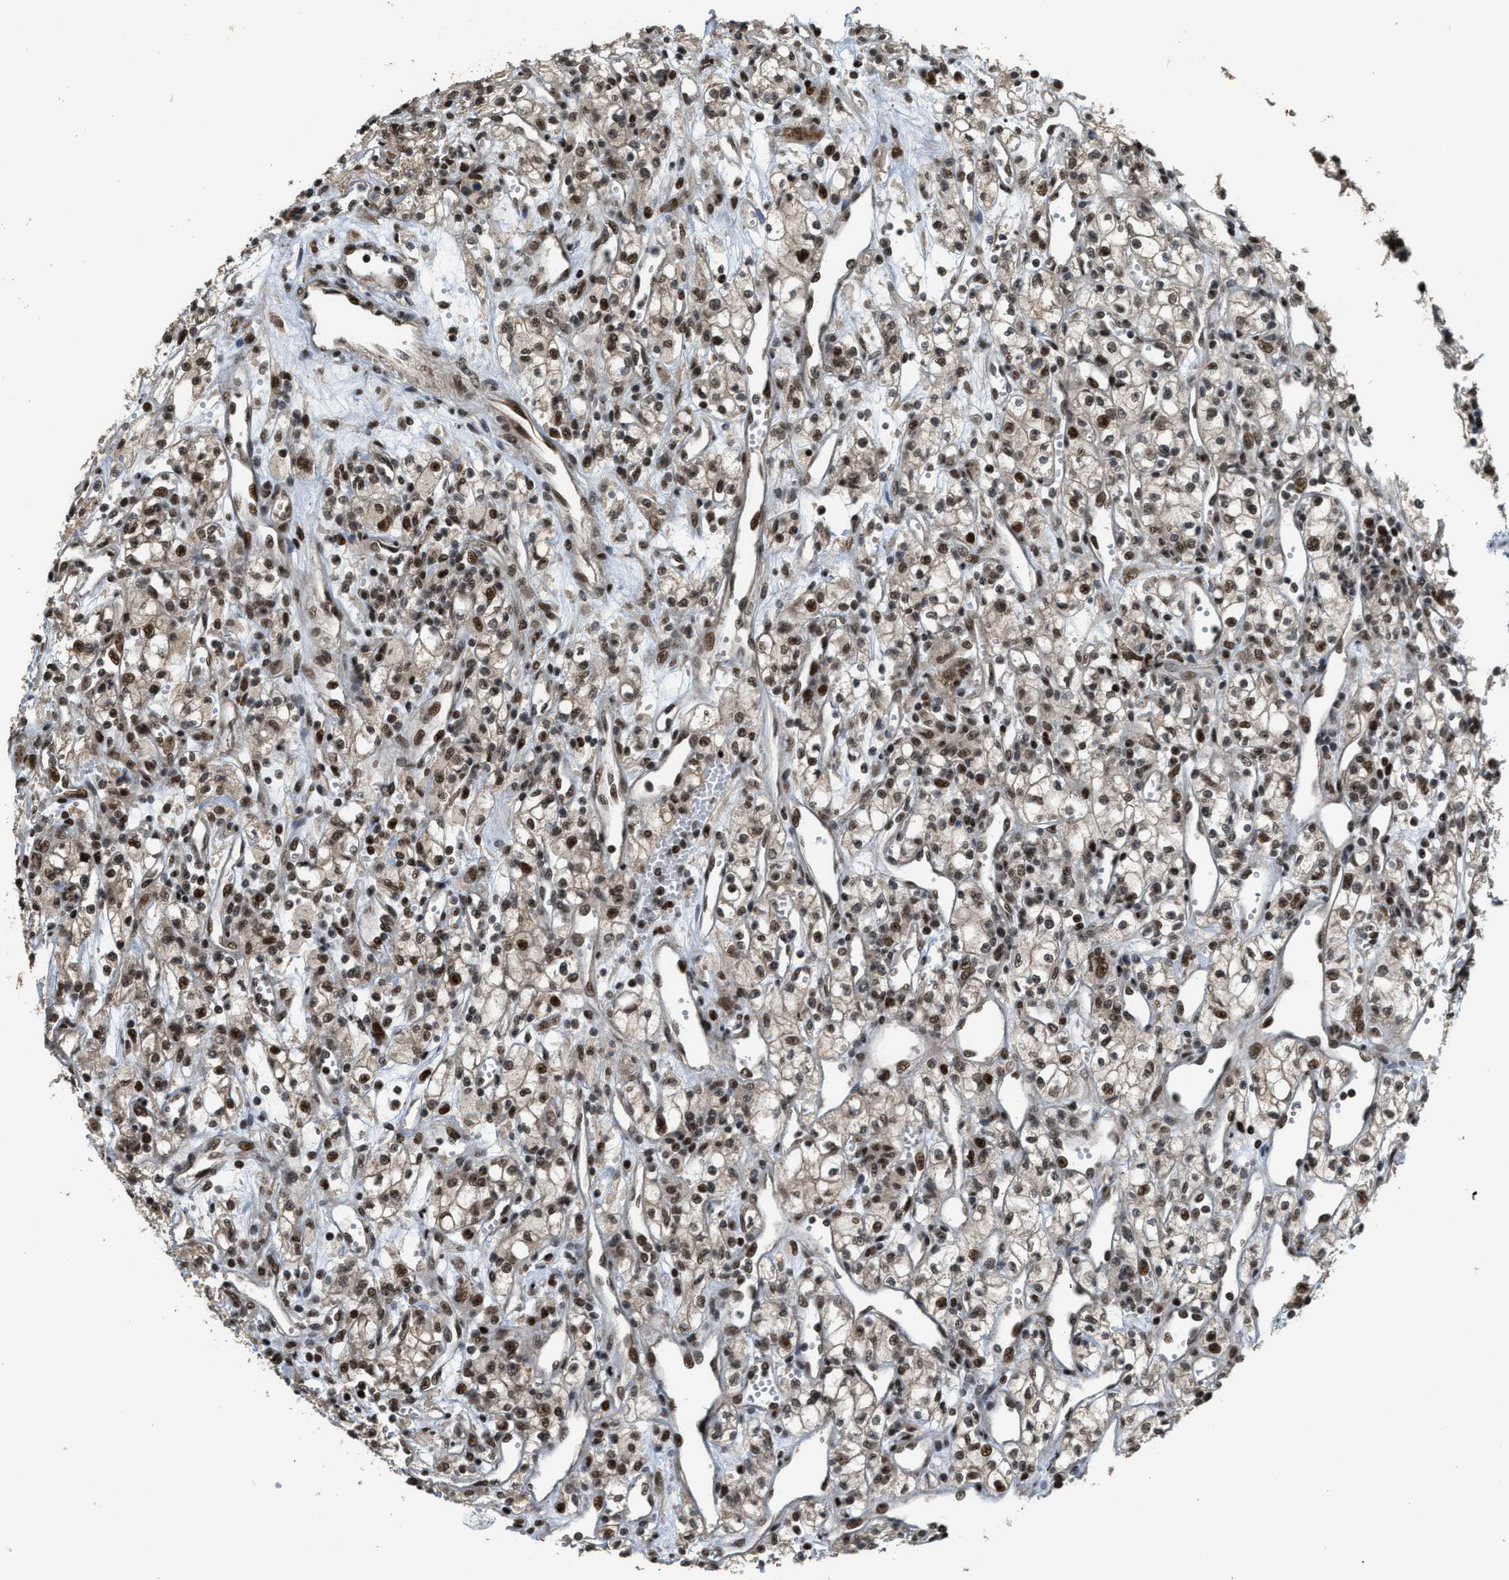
{"staining": {"intensity": "moderate", "quantity": ">75%", "location": "nuclear"}, "tissue": "renal cancer", "cell_type": "Tumor cells", "image_type": "cancer", "snomed": [{"axis": "morphology", "description": "Adenocarcinoma, NOS"}, {"axis": "topography", "description": "Kidney"}], "caption": "Human renal adenocarcinoma stained with a protein marker displays moderate staining in tumor cells.", "gene": "SERTAD2", "patient": {"sex": "male", "age": 59}}